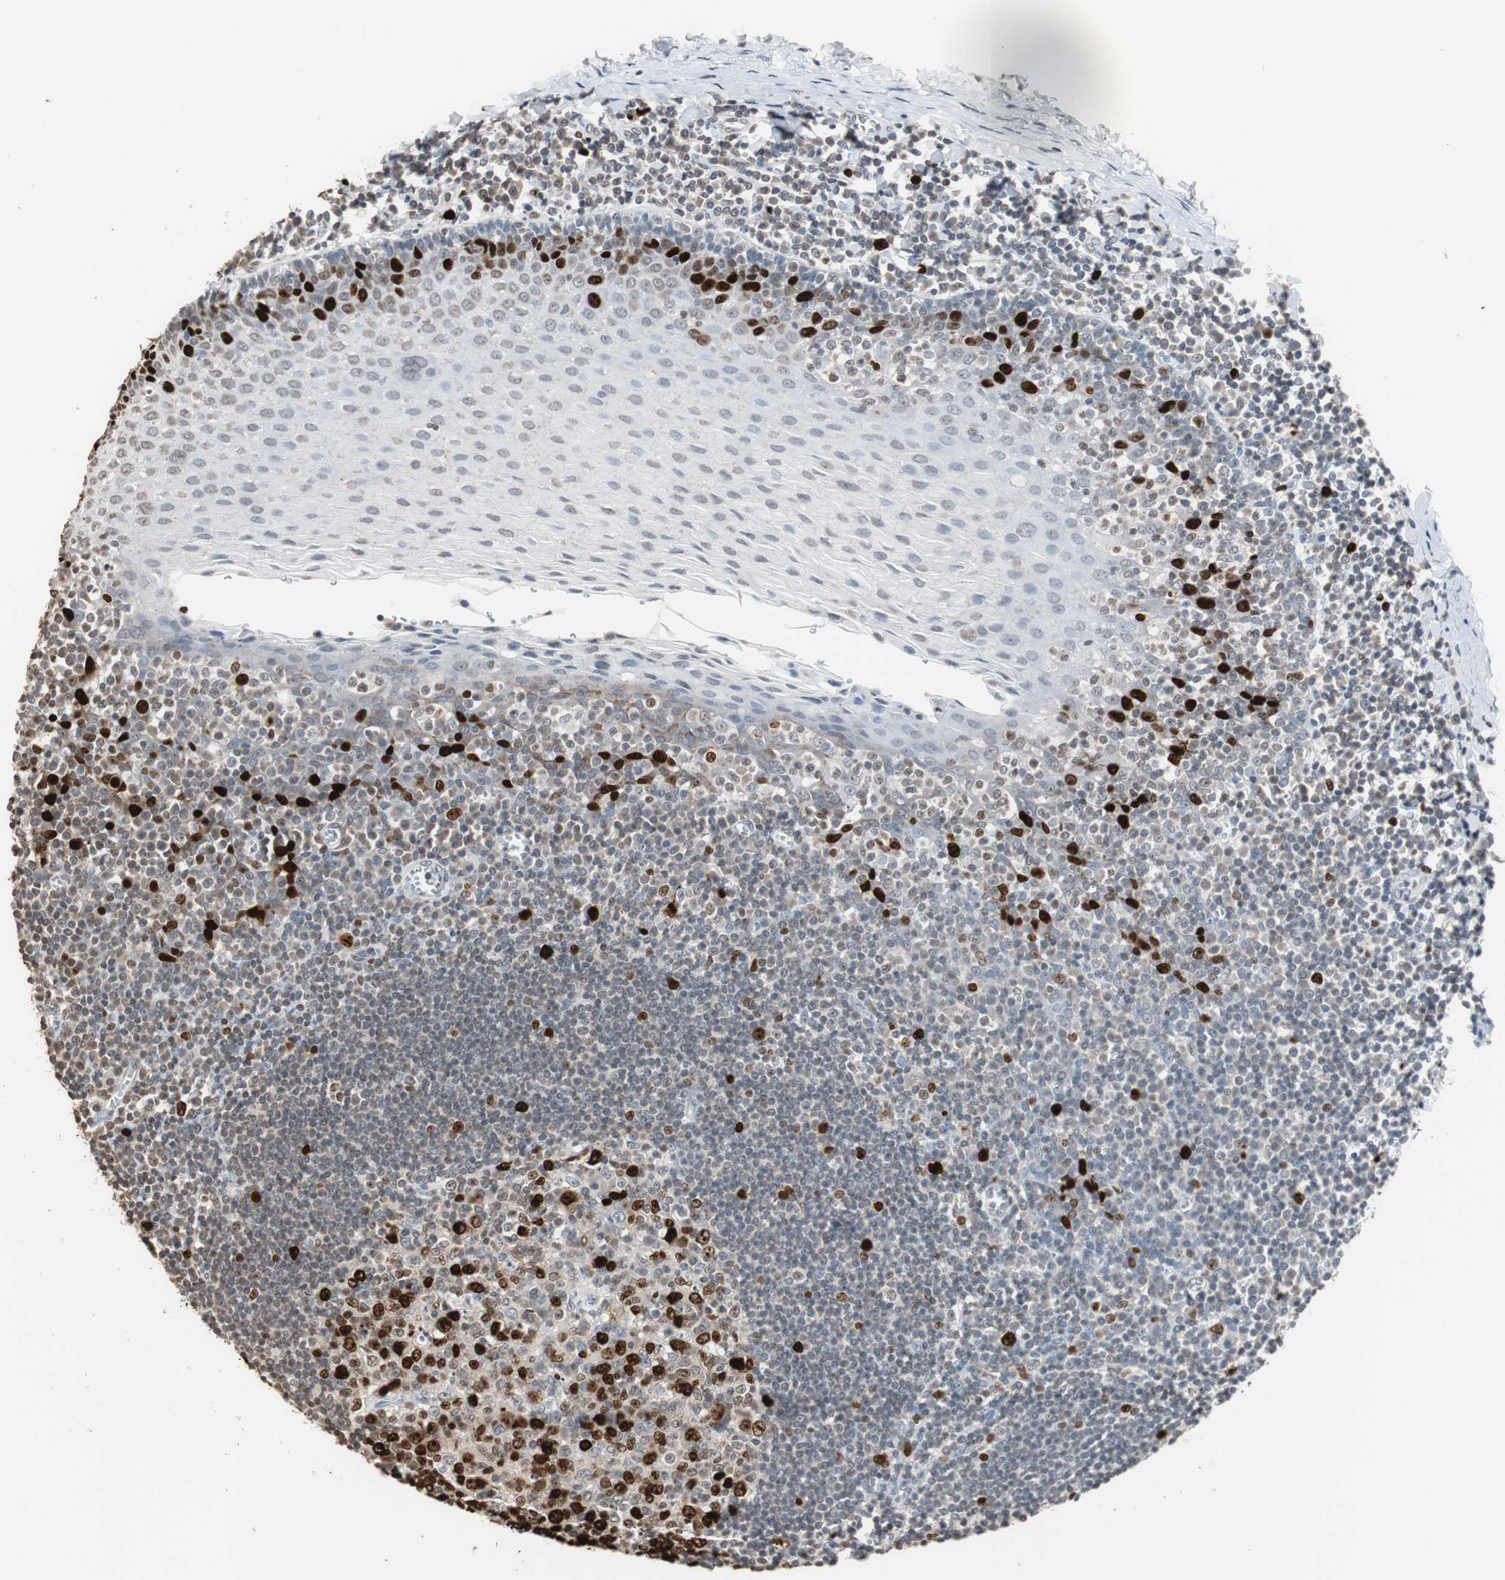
{"staining": {"intensity": "strong", "quantity": "<25%", "location": "nuclear"}, "tissue": "oral mucosa", "cell_type": "Squamous epithelial cells", "image_type": "normal", "snomed": [{"axis": "morphology", "description": "Normal tissue, NOS"}, {"axis": "topography", "description": "Oral tissue"}], "caption": "A micrograph showing strong nuclear staining in about <25% of squamous epithelial cells in normal oral mucosa, as visualized by brown immunohistochemical staining.", "gene": "TOP2A", "patient": {"sex": "male", "age": 20}}